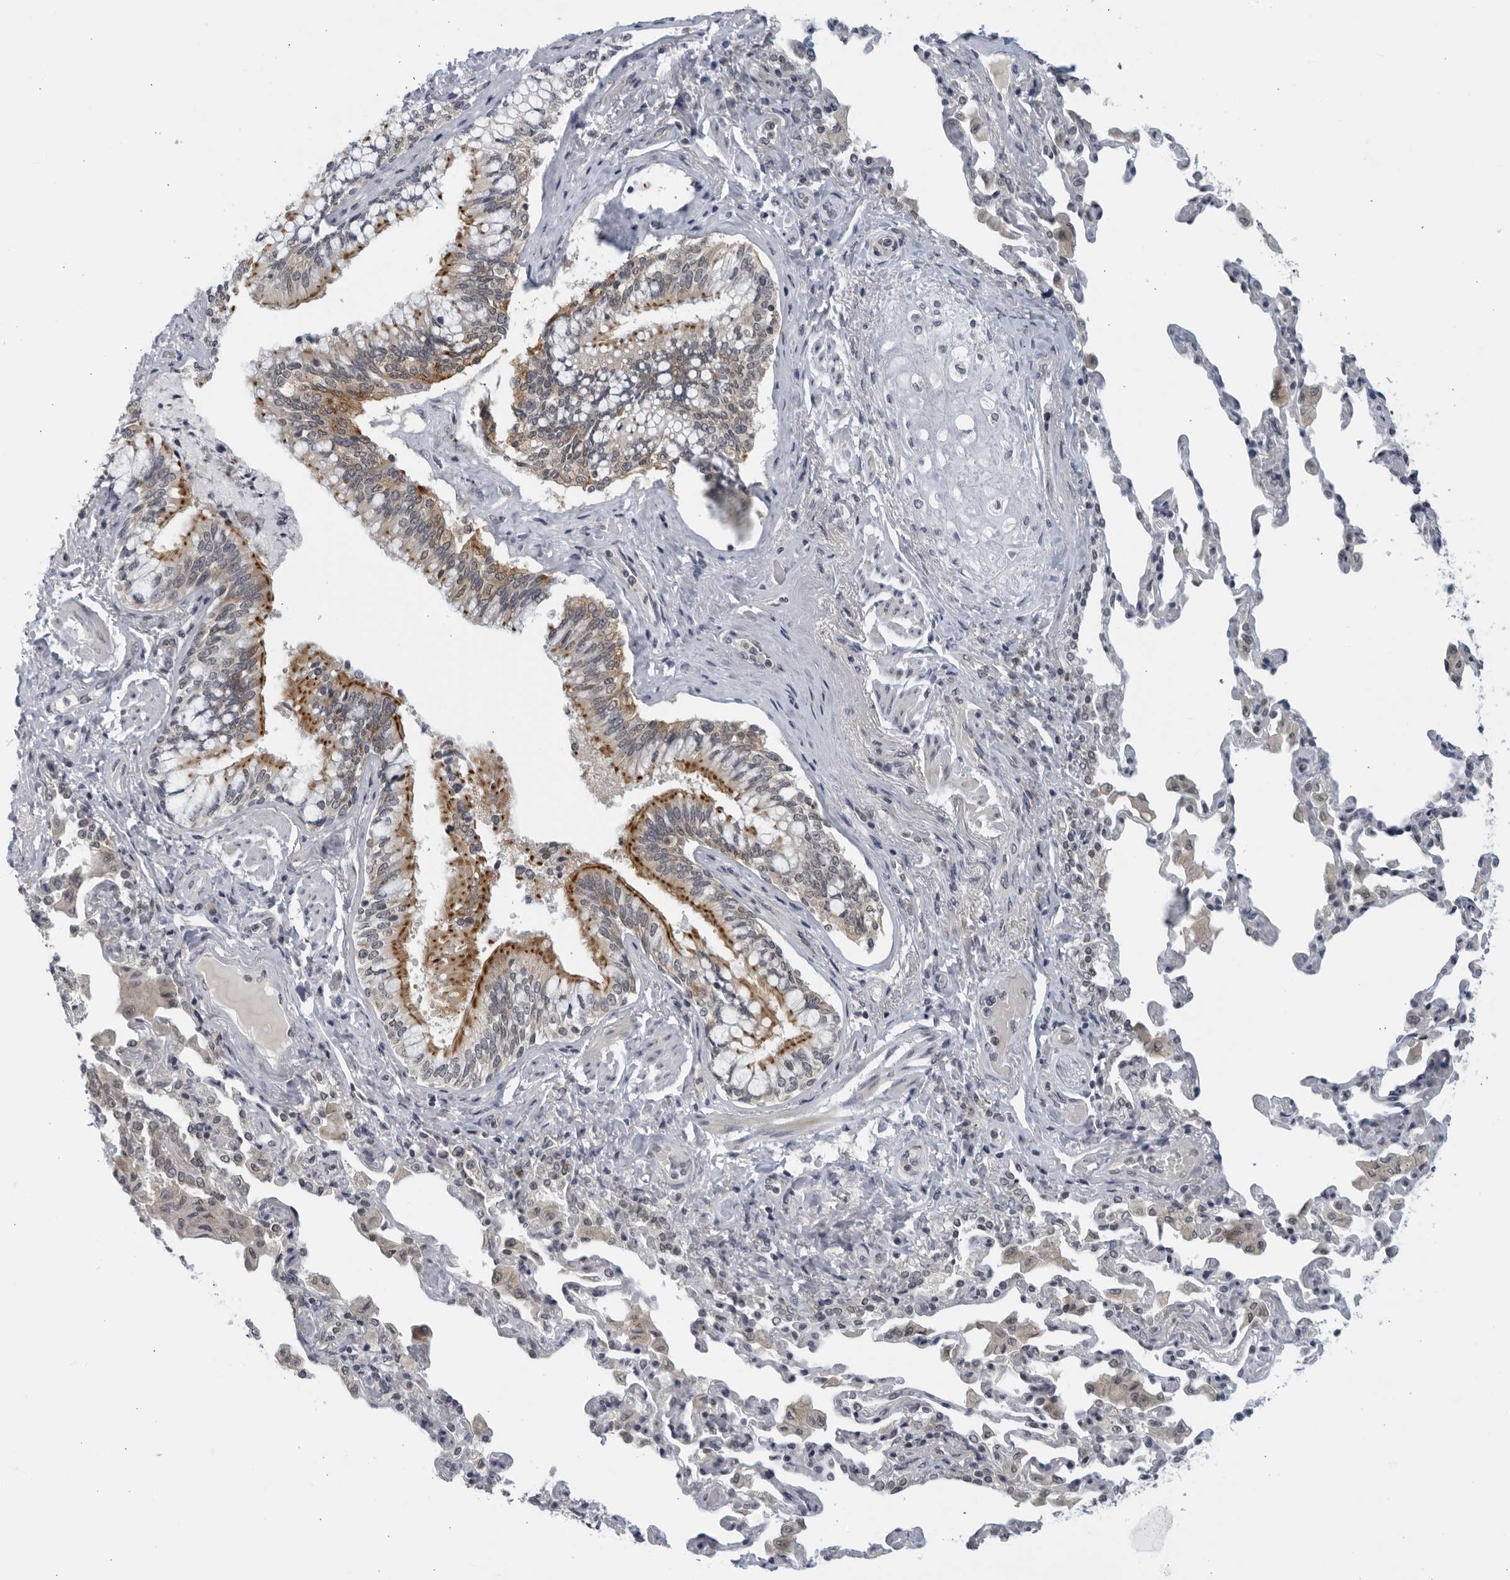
{"staining": {"intensity": "strong", "quantity": "25%-75%", "location": "cytoplasmic/membranous"}, "tissue": "bronchus", "cell_type": "Respiratory epithelial cells", "image_type": "normal", "snomed": [{"axis": "morphology", "description": "Normal tissue, NOS"}, {"axis": "morphology", "description": "Inflammation, NOS"}, {"axis": "topography", "description": "Bronchus"}, {"axis": "topography", "description": "Lung"}], "caption": "Bronchus stained with a brown dye exhibits strong cytoplasmic/membranous positive staining in approximately 25%-75% of respiratory epithelial cells.", "gene": "RC3H1", "patient": {"sex": "female", "age": 46}}